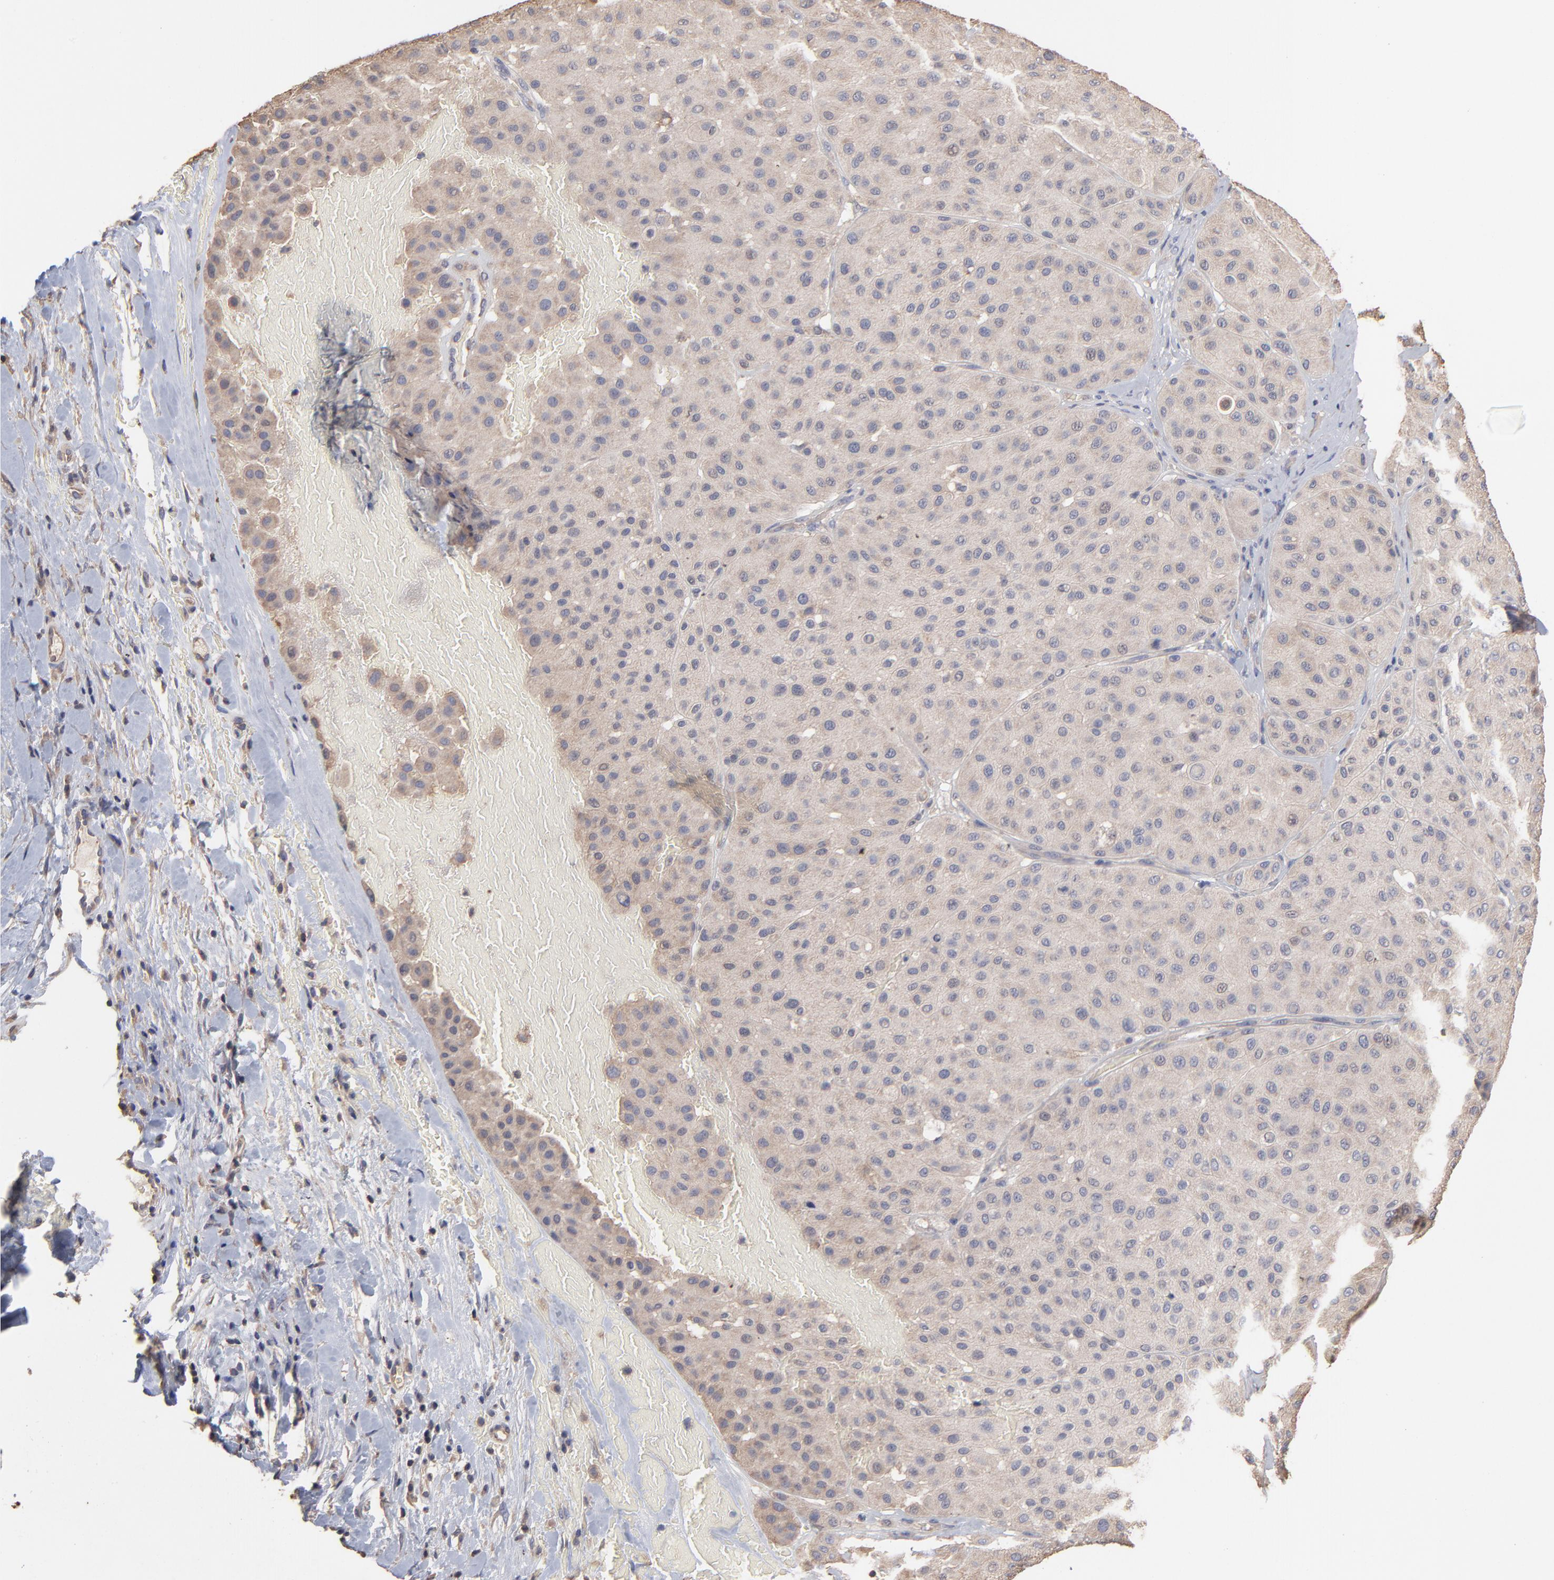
{"staining": {"intensity": "weak", "quantity": ">75%", "location": "cytoplasmic/membranous"}, "tissue": "melanoma", "cell_type": "Tumor cells", "image_type": "cancer", "snomed": [{"axis": "morphology", "description": "Normal tissue, NOS"}, {"axis": "morphology", "description": "Malignant melanoma, Metastatic site"}, {"axis": "topography", "description": "Skin"}], "caption": "Protein staining of melanoma tissue displays weak cytoplasmic/membranous staining in about >75% of tumor cells. (DAB IHC with brightfield microscopy, high magnification).", "gene": "TANGO2", "patient": {"sex": "male", "age": 41}}